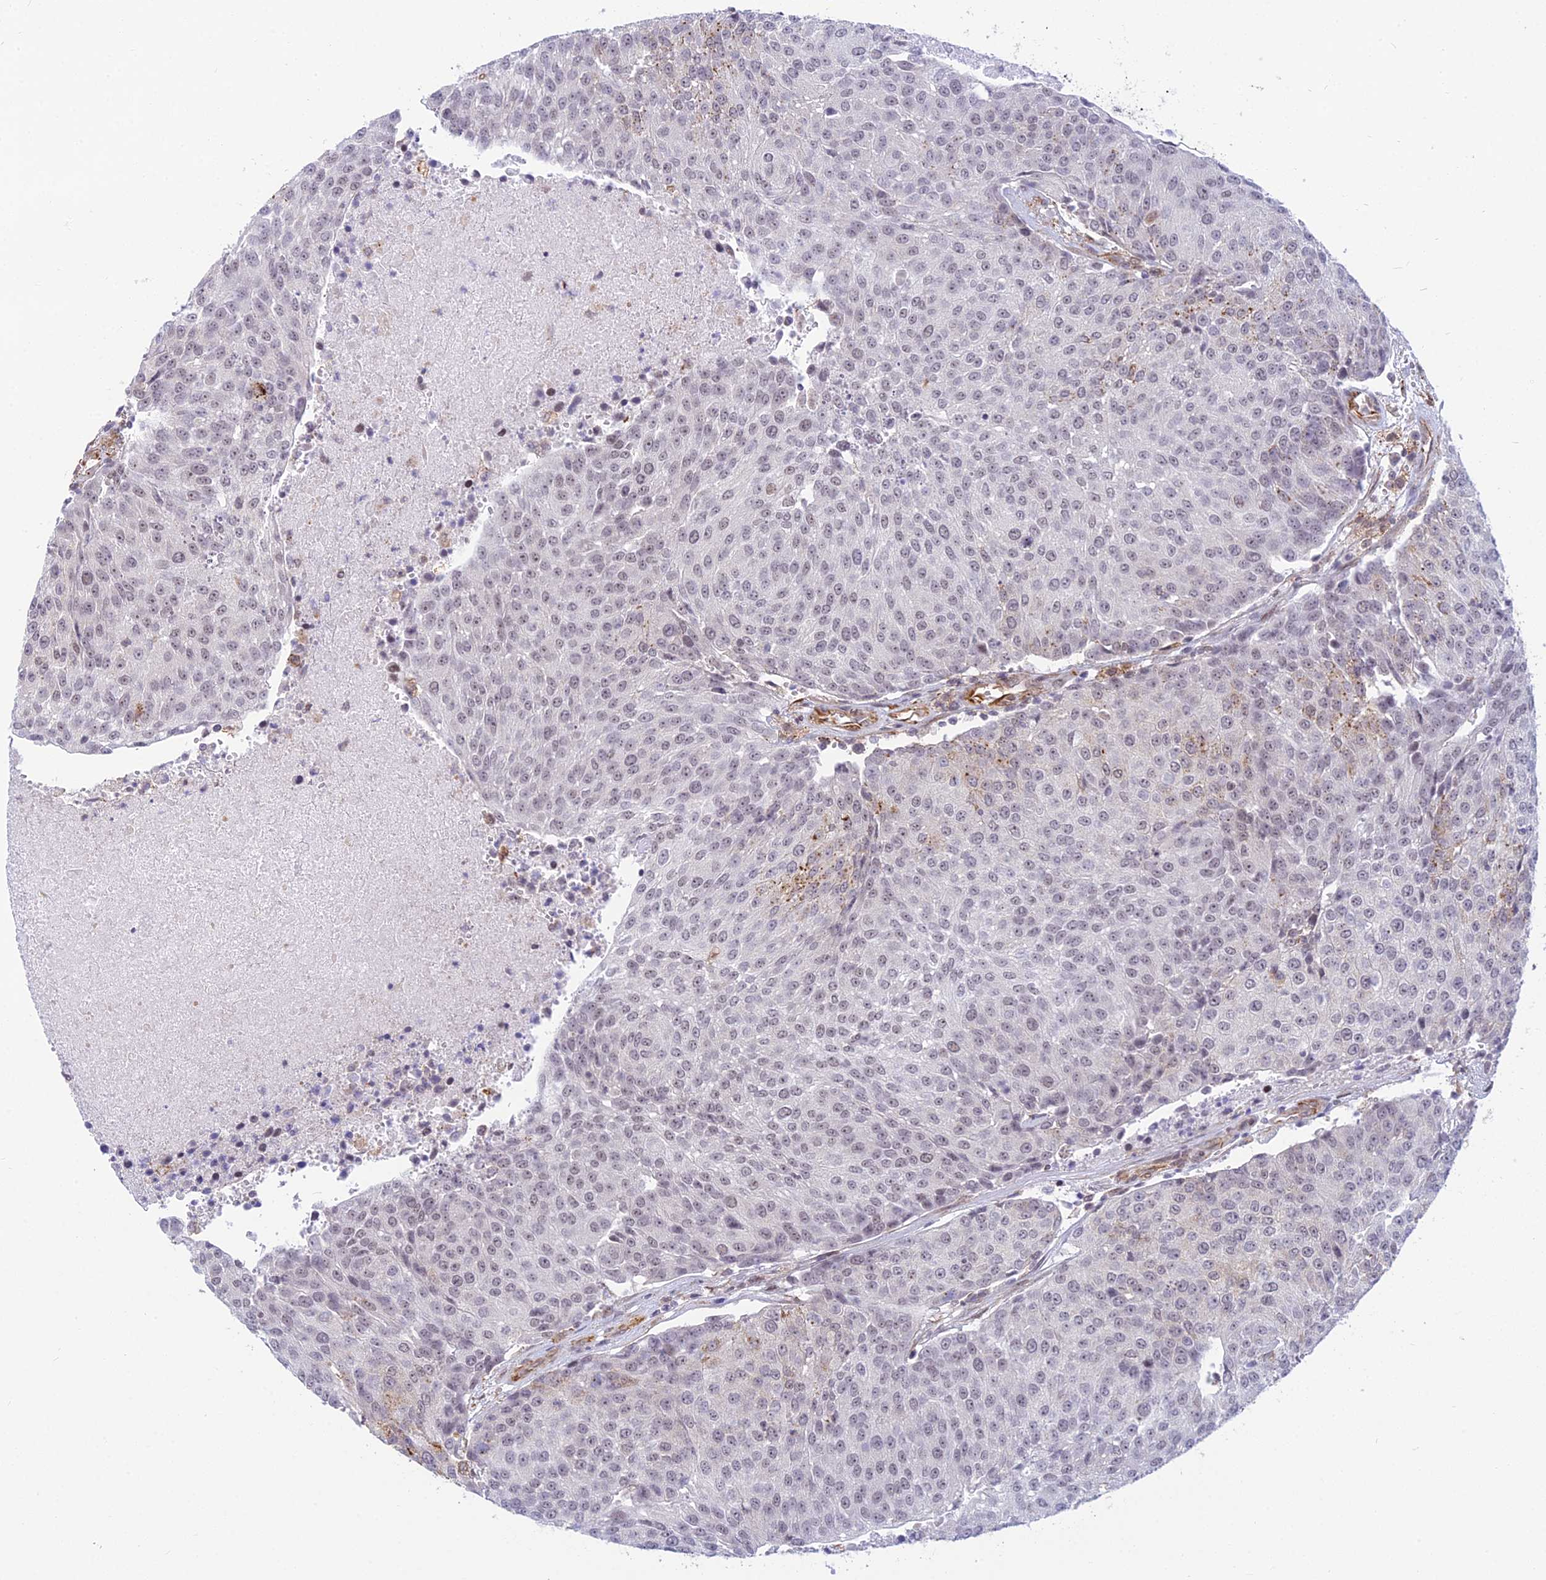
{"staining": {"intensity": "weak", "quantity": ">75%", "location": "cytoplasmic/membranous,nuclear"}, "tissue": "urothelial cancer", "cell_type": "Tumor cells", "image_type": "cancer", "snomed": [{"axis": "morphology", "description": "Urothelial carcinoma, High grade"}, {"axis": "topography", "description": "Urinary bladder"}], "caption": "Tumor cells exhibit weak cytoplasmic/membranous and nuclear positivity in about >75% of cells in urothelial cancer.", "gene": "SAPCD2", "patient": {"sex": "female", "age": 85}}